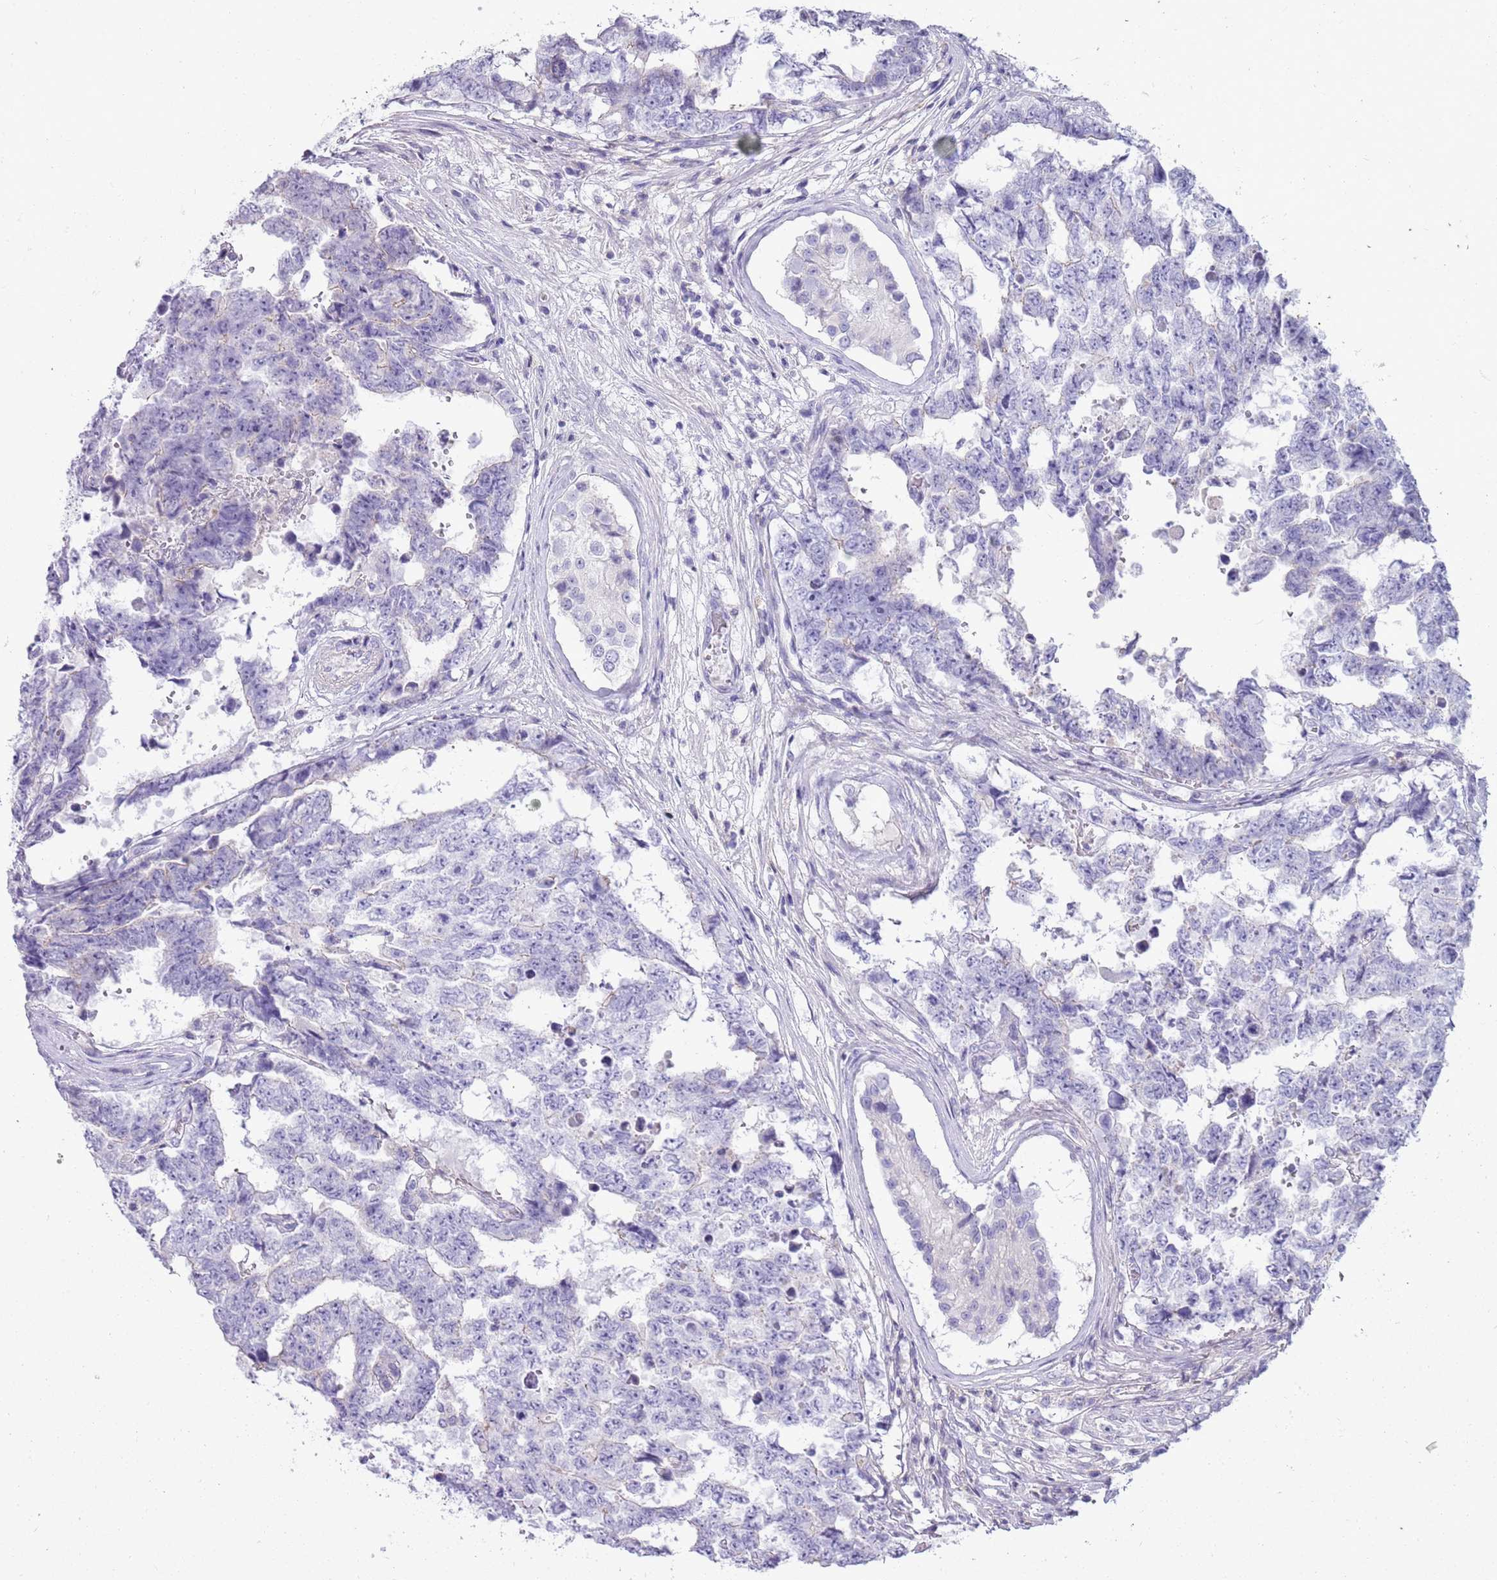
{"staining": {"intensity": "negative", "quantity": "none", "location": "none"}, "tissue": "testis cancer", "cell_type": "Tumor cells", "image_type": "cancer", "snomed": [{"axis": "morphology", "description": "Normal tissue, NOS"}, {"axis": "morphology", "description": "Carcinoma, Embryonal, NOS"}, {"axis": "topography", "description": "Testis"}, {"axis": "topography", "description": "Epididymis"}], "caption": "IHC of testis embryonal carcinoma reveals no expression in tumor cells.", "gene": "CNPPD1", "patient": {"sex": "male", "age": 25}}